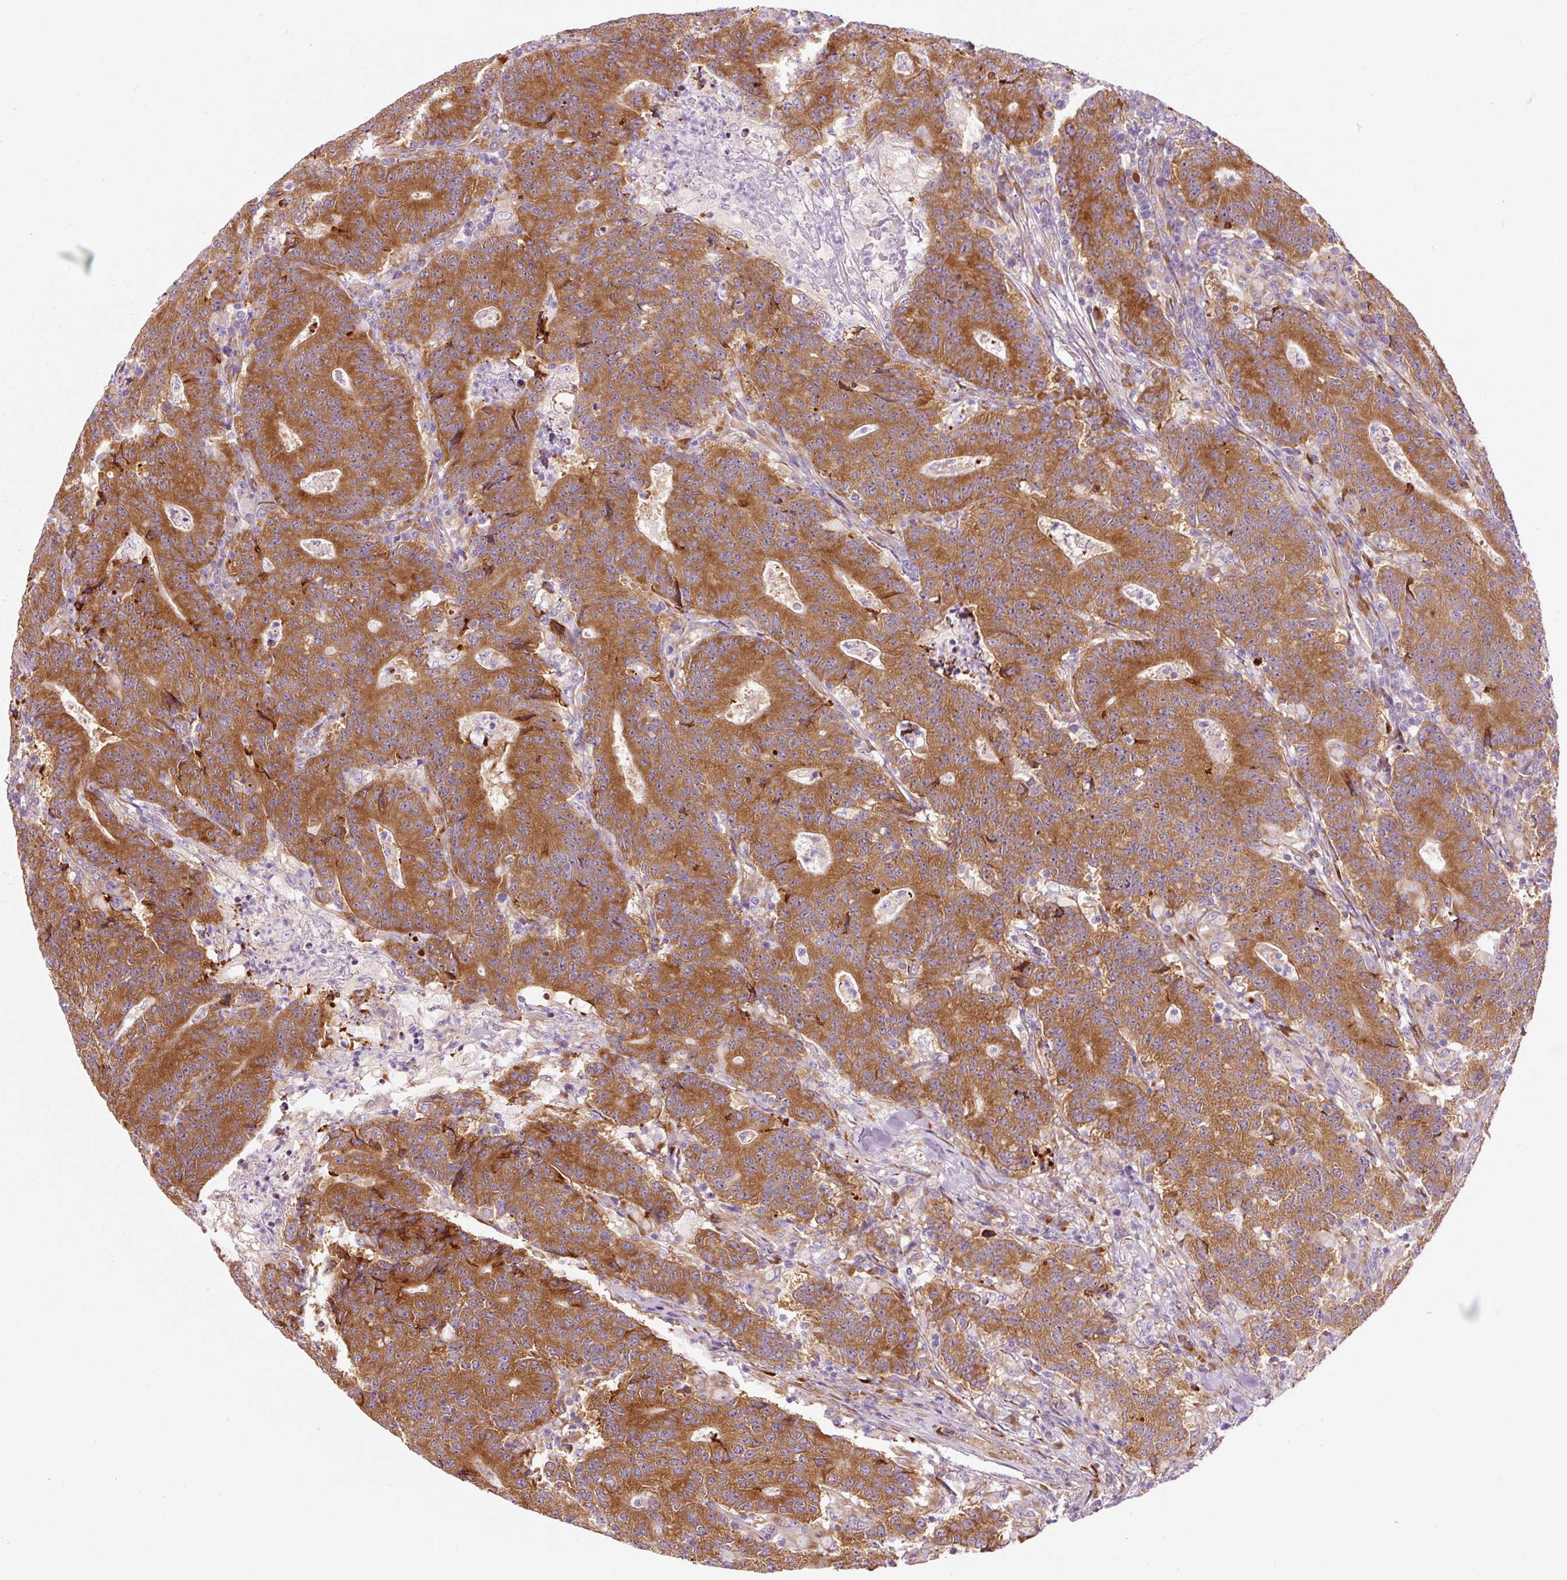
{"staining": {"intensity": "strong", "quantity": ">75%", "location": "cytoplasmic/membranous"}, "tissue": "colorectal cancer", "cell_type": "Tumor cells", "image_type": "cancer", "snomed": [{"axis": "morphology", "description": "Adenocarcinoma, NOS"}, {"axis": "topography", "description": "Colon"}], "caption": "There is high levels of strong cytoplasmic/membranous expression in tumor cells of colorectal adenocarcinoma, as demonstrated by immunohistochemical staining (brown color).", "gene": "RPL10A", "patient": {"sex": "female", "age": 75}}